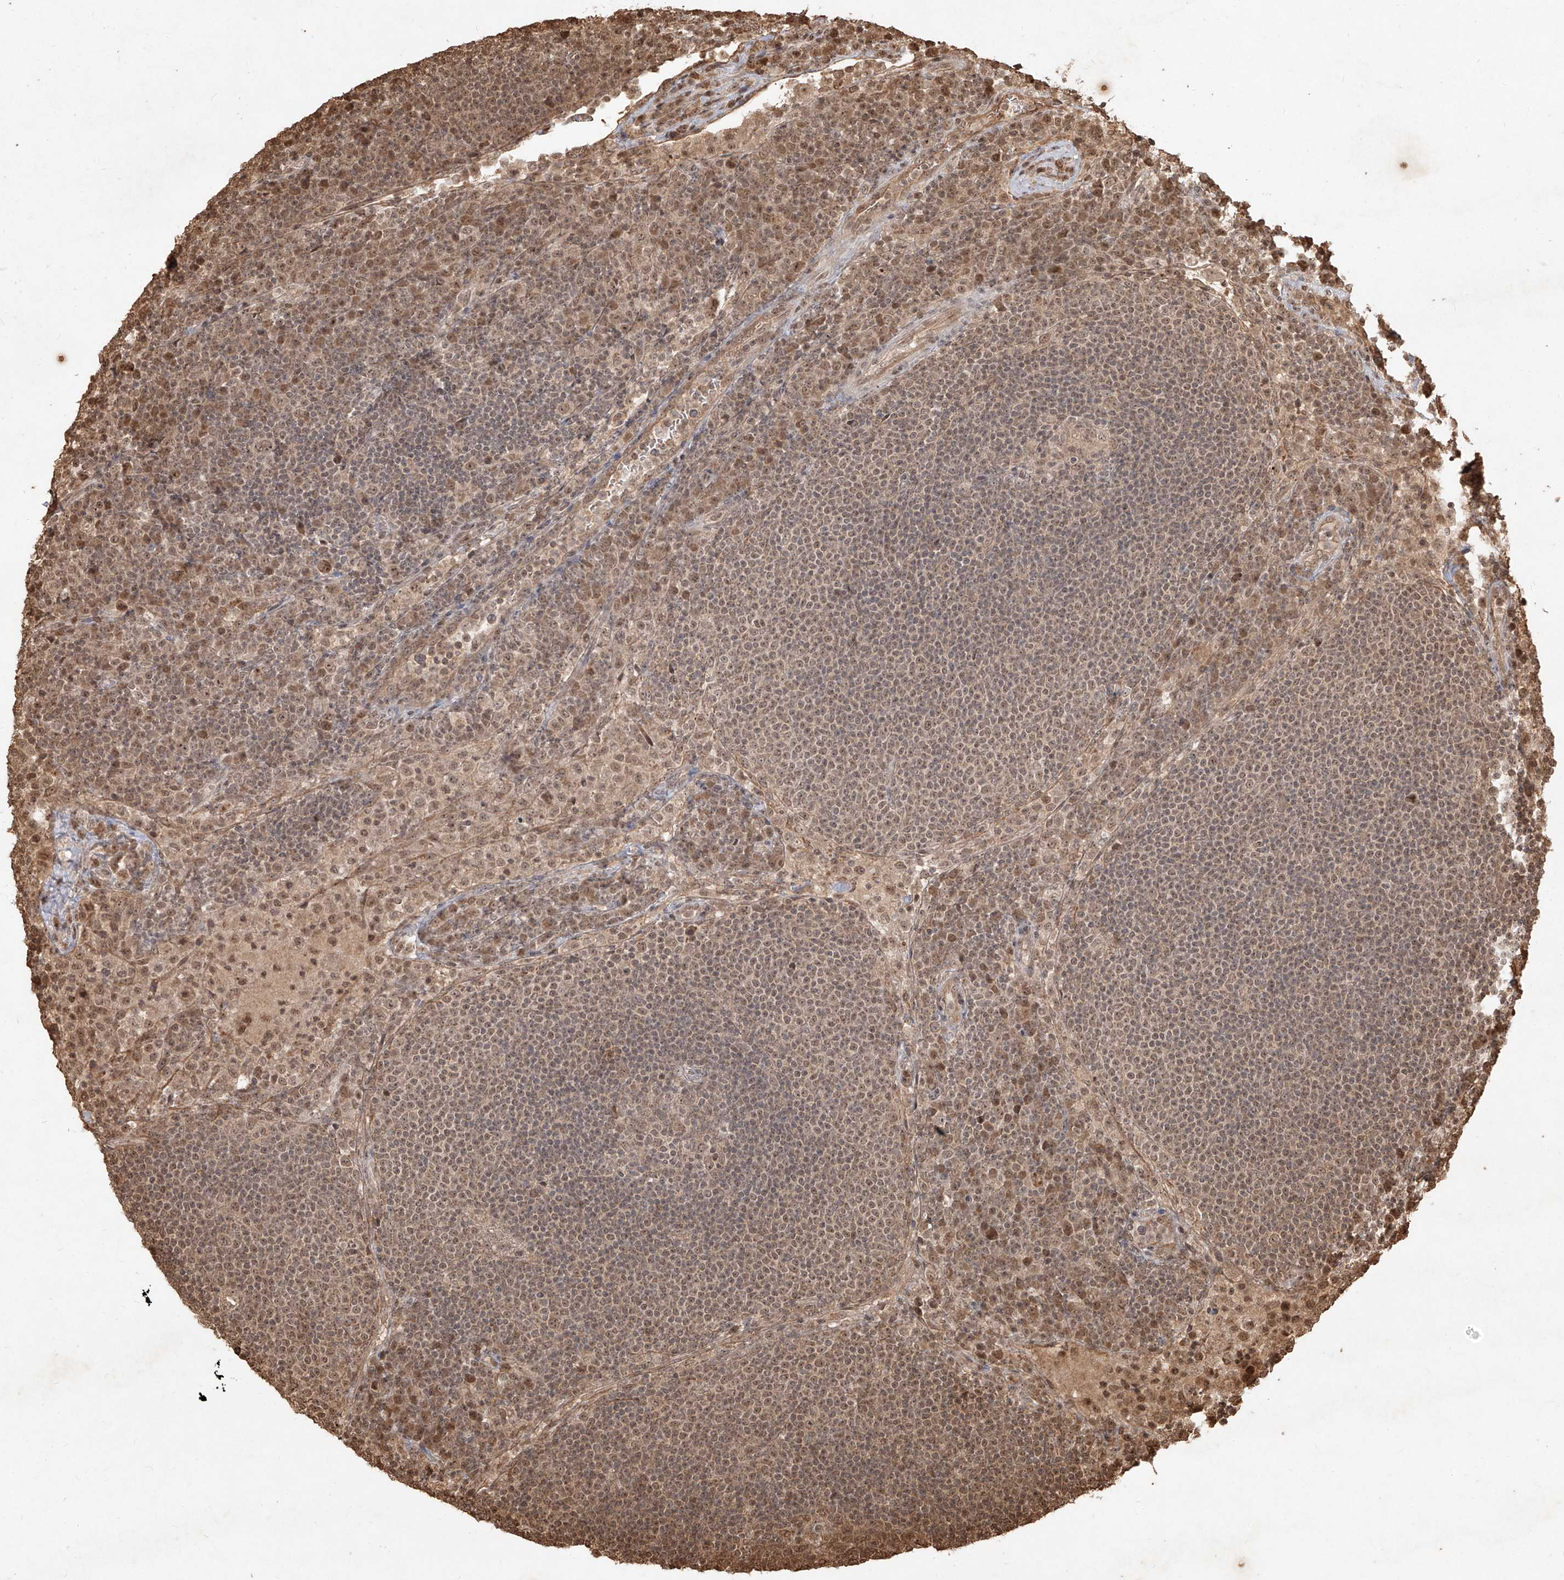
{"staining": {"intensity": "weak", "quantity": ">75%", "location": "nuclear"}, "tissue": "lymph node", "cell_type": "Germinal center cells", "image_type": "normal", "snomed": [{"axis": "morphology", "description": "Normal tissue, NOS"}, {"axis": "topography", "description": "Lymph node"}], "caption": "Weak nuclear expression for a protein is appreciated in about >75% of germinal center cells of benign lymph node using IHC.", "gene": "UBE2K", "patient": {"sex": "female", "age": 53}}